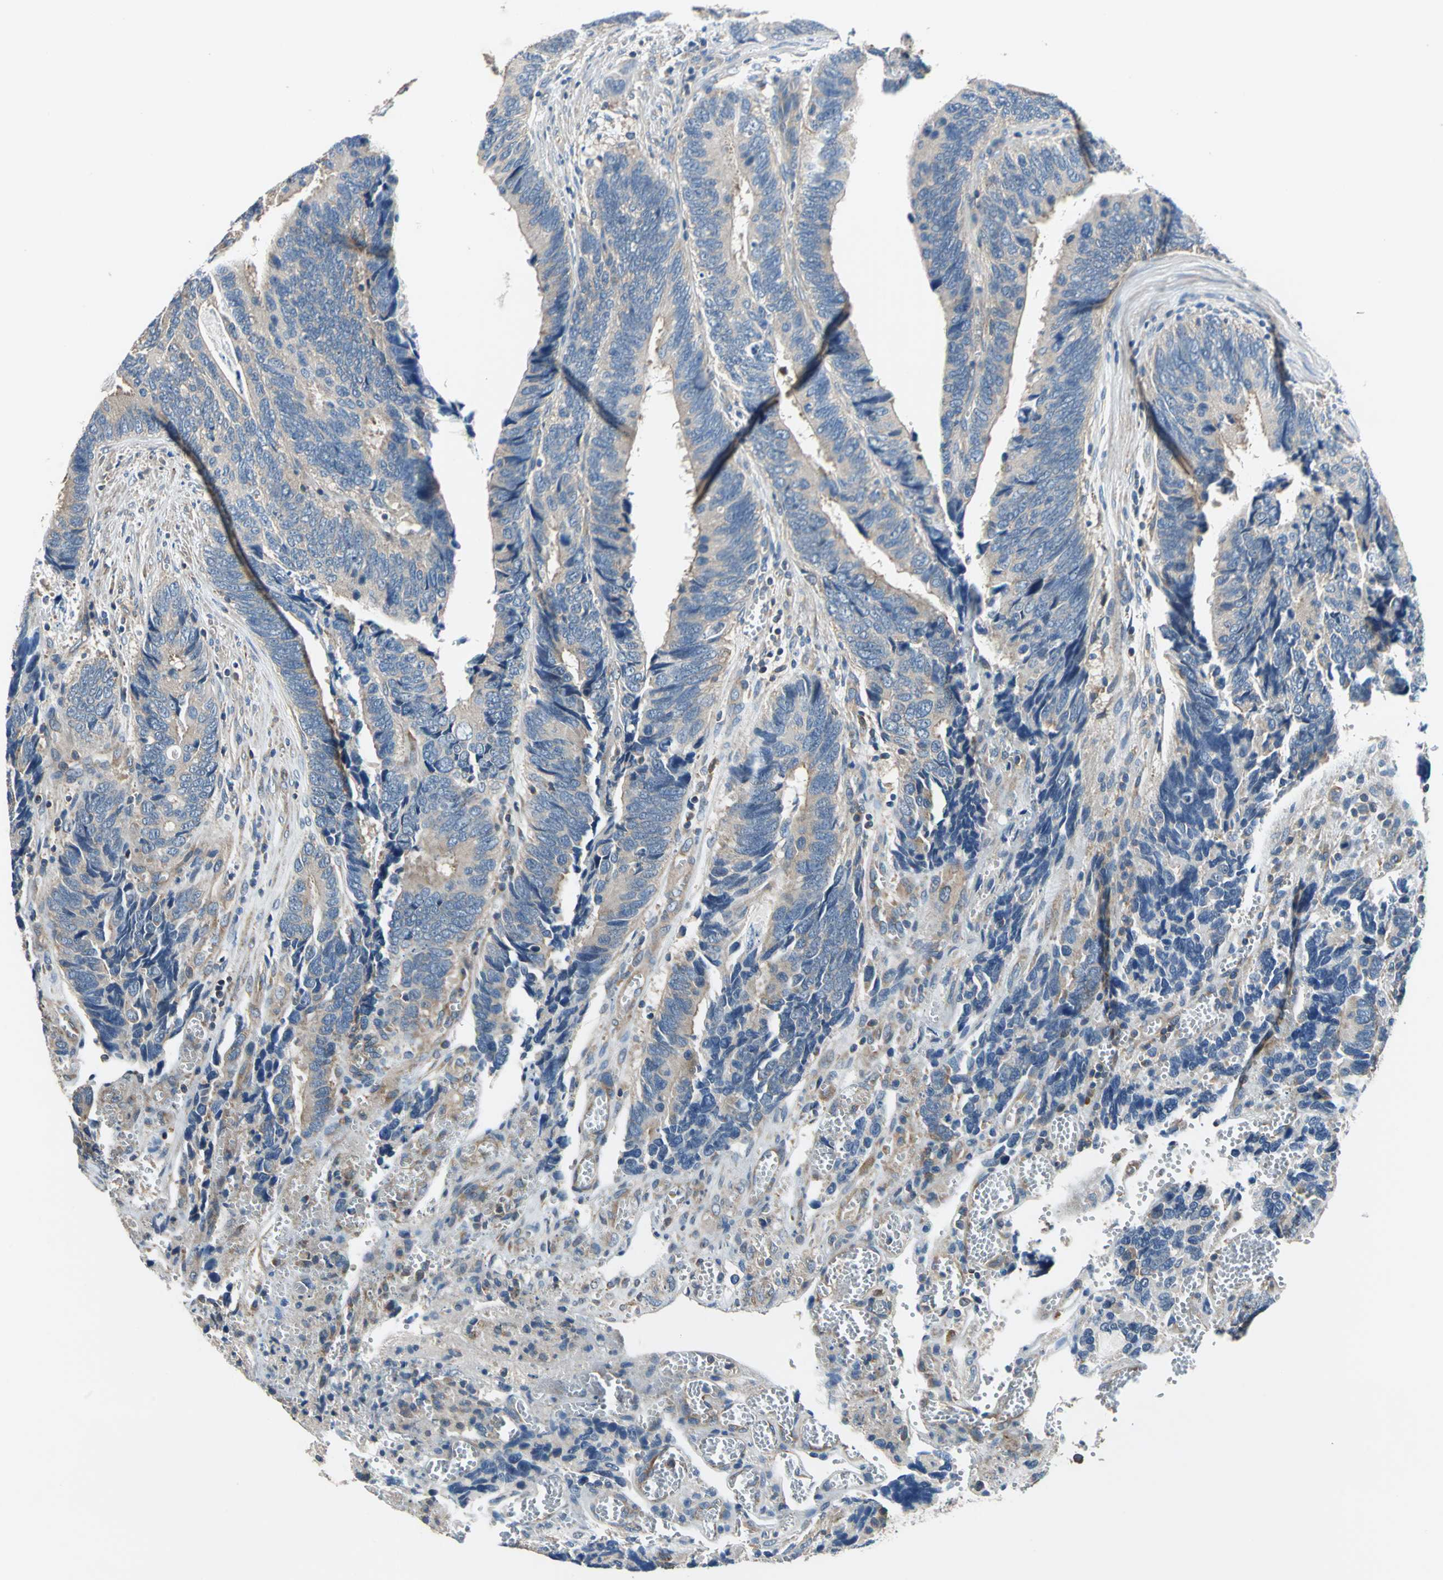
{"staining": {"intensity": "weak", "quantity": ">75%", "location": "cytoplasmic/membranous"}, "tissue": "colorectal cancer", "cell_type": "Tumor cells", "image_type": "cancer", "snomed": [{"axis": "morphology", "description": "Adenocarcinoma, NOS"}, {"axis": "topography", "description": "Colon"}], "caption": "This is a histology image of immunohistochemistry (IHC) staining of colorectal adenocarcinoma, which shows weak positivity in the cytoplasmic/membranous of tumor cells.", "gene": "DDX3Y", "patient": {"sex": "male", "age": 72}}